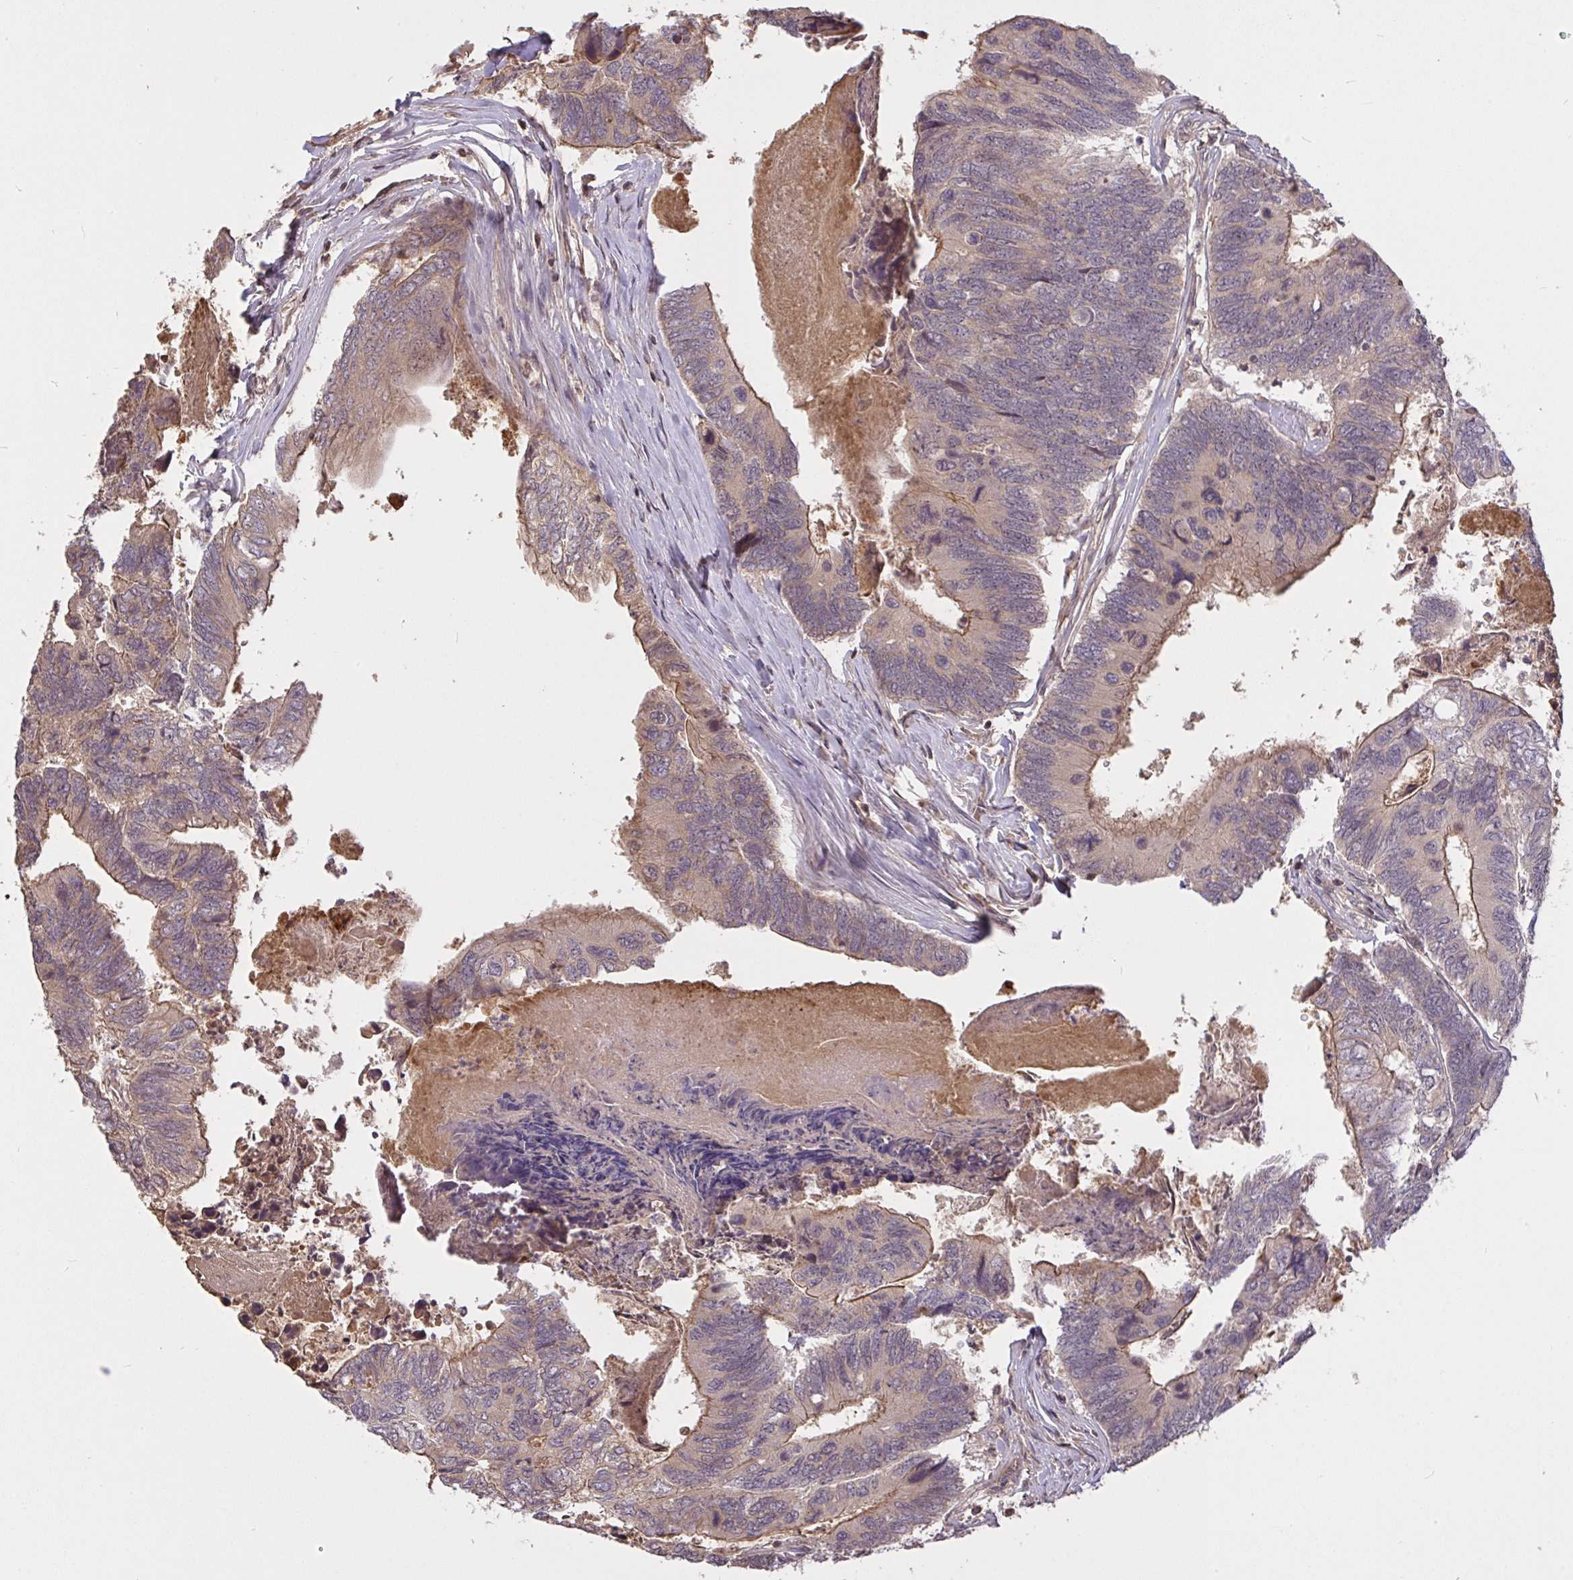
{"staining": {"intensity": "weak", "quantity": "25%-75%", "location": "cytoplasmic/membranous"}, "tissue": "colorectal cancer", "cell_type": "Tumor cells", "image_type": "cancer", "snomed": [{"axis": "morphology", "description": "Adenocarcinoma, NOS"}, {"axis": "topography", "description": "Colon"}], "caption": "Immunohistochemistry (IHC) image of adenocarcinoma (colorectal) stained for a protein (brown), which shows low levels of weak cytoplasmic/membranous staining in about 25%-75% of tumor cells.", "gene": "FCER1A", "patient": {"sex": "female", "age": 67}}